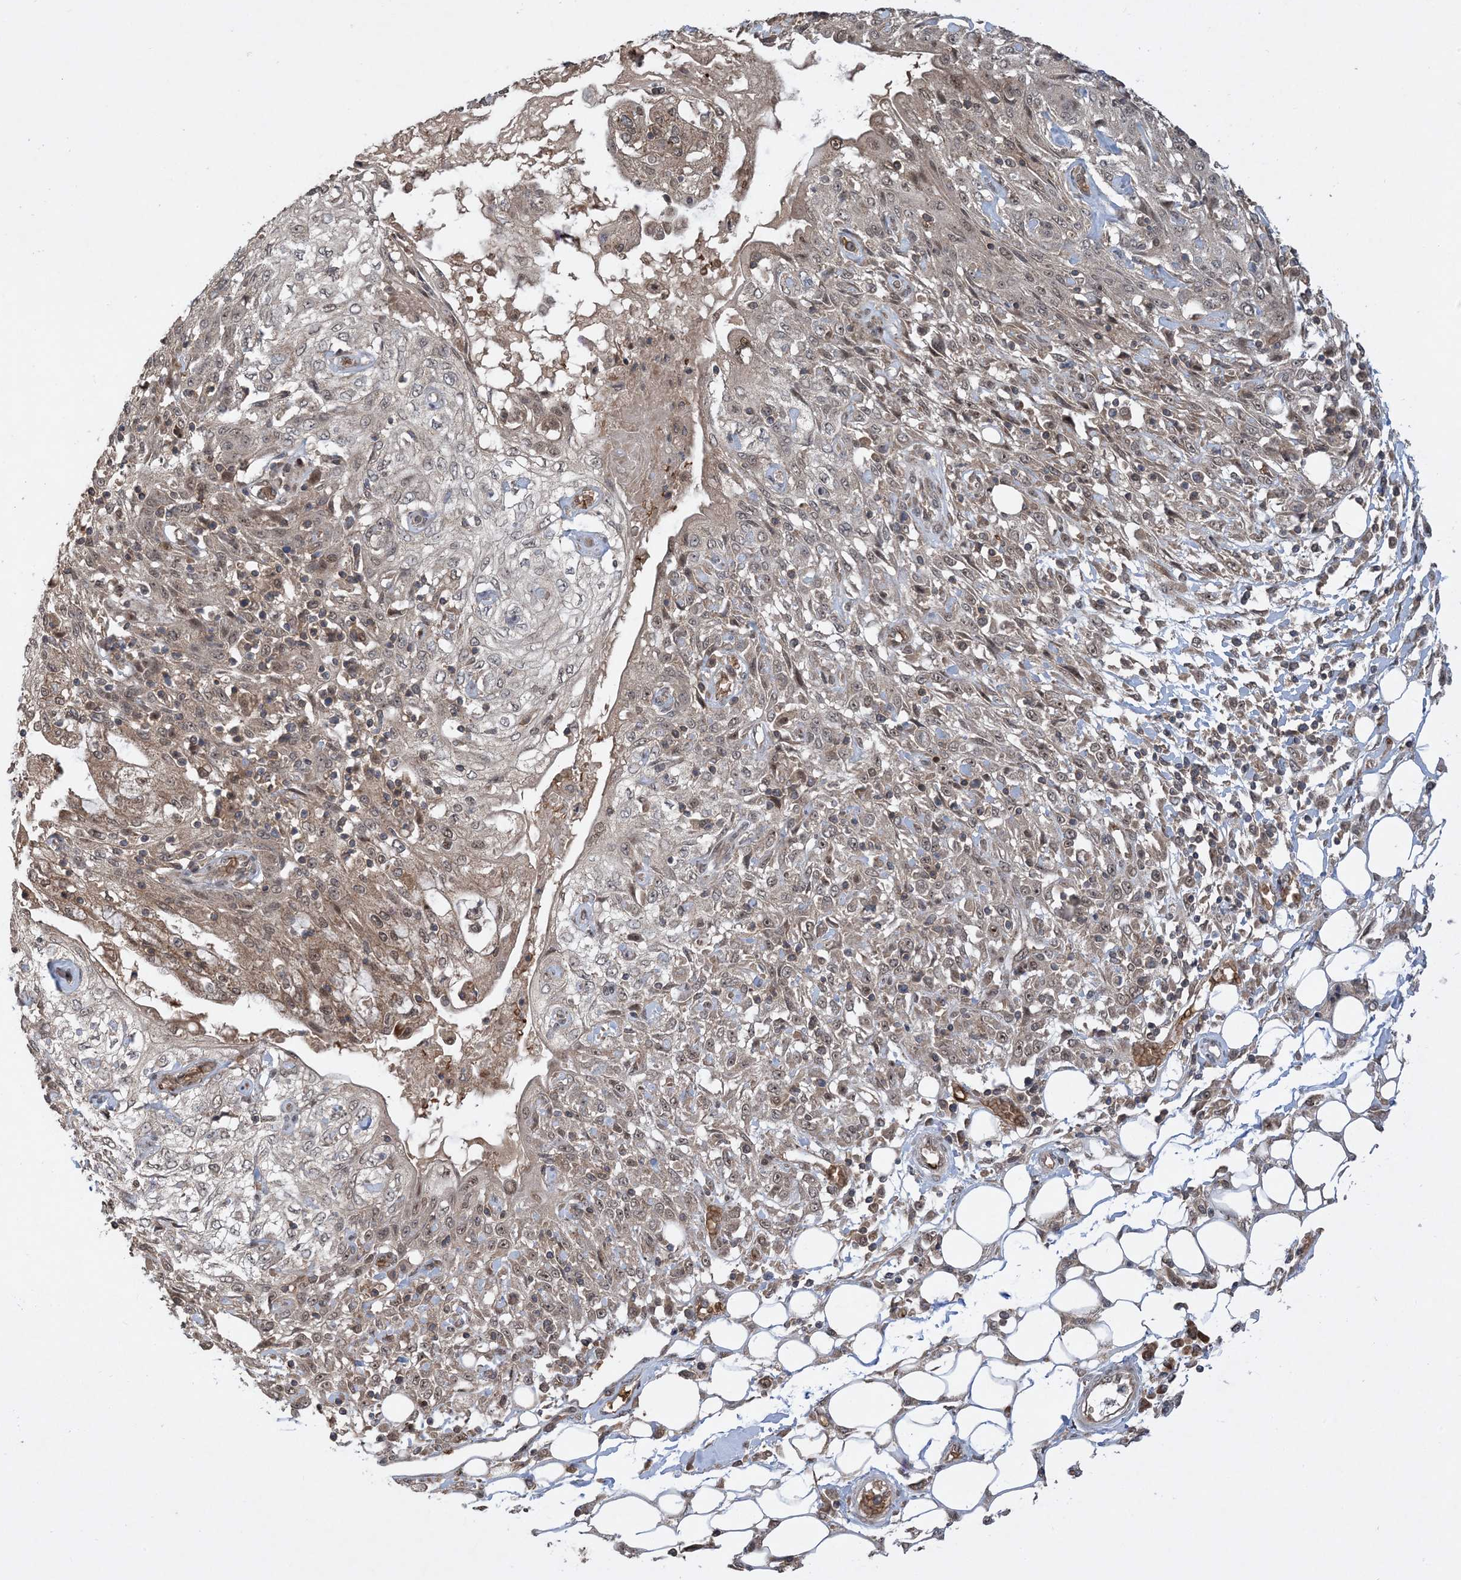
{"staining": {"intensity": "weak", "quantity": "25%-75%", "location": "nuclear"}, "tissue": "skin cancer", "cell_type": "Tumor cells", "image_type": "cancer", "snomed": [{"axis": "morphology", "description": "Squamous cell carcinoma, NOS"}, {"axis": "morphology", "description": "Squamous cell carcinoma, metastatic, NOS"}, {"axis": "topography", "description": "Skin"}, {"axis": "topography", "description": "Lymph node"}], "caption": "Skin squamous cell carcinoma tissue exhibits weak nuclear positivity in approximately 25%-75% of tumor cells, visualized by immunohistochemistry. Ihc stains the protein of interest in brown and the nuclei are stained blue.", "gene": "PUSL1", "patient": {"sex": "male", "age": 75}}